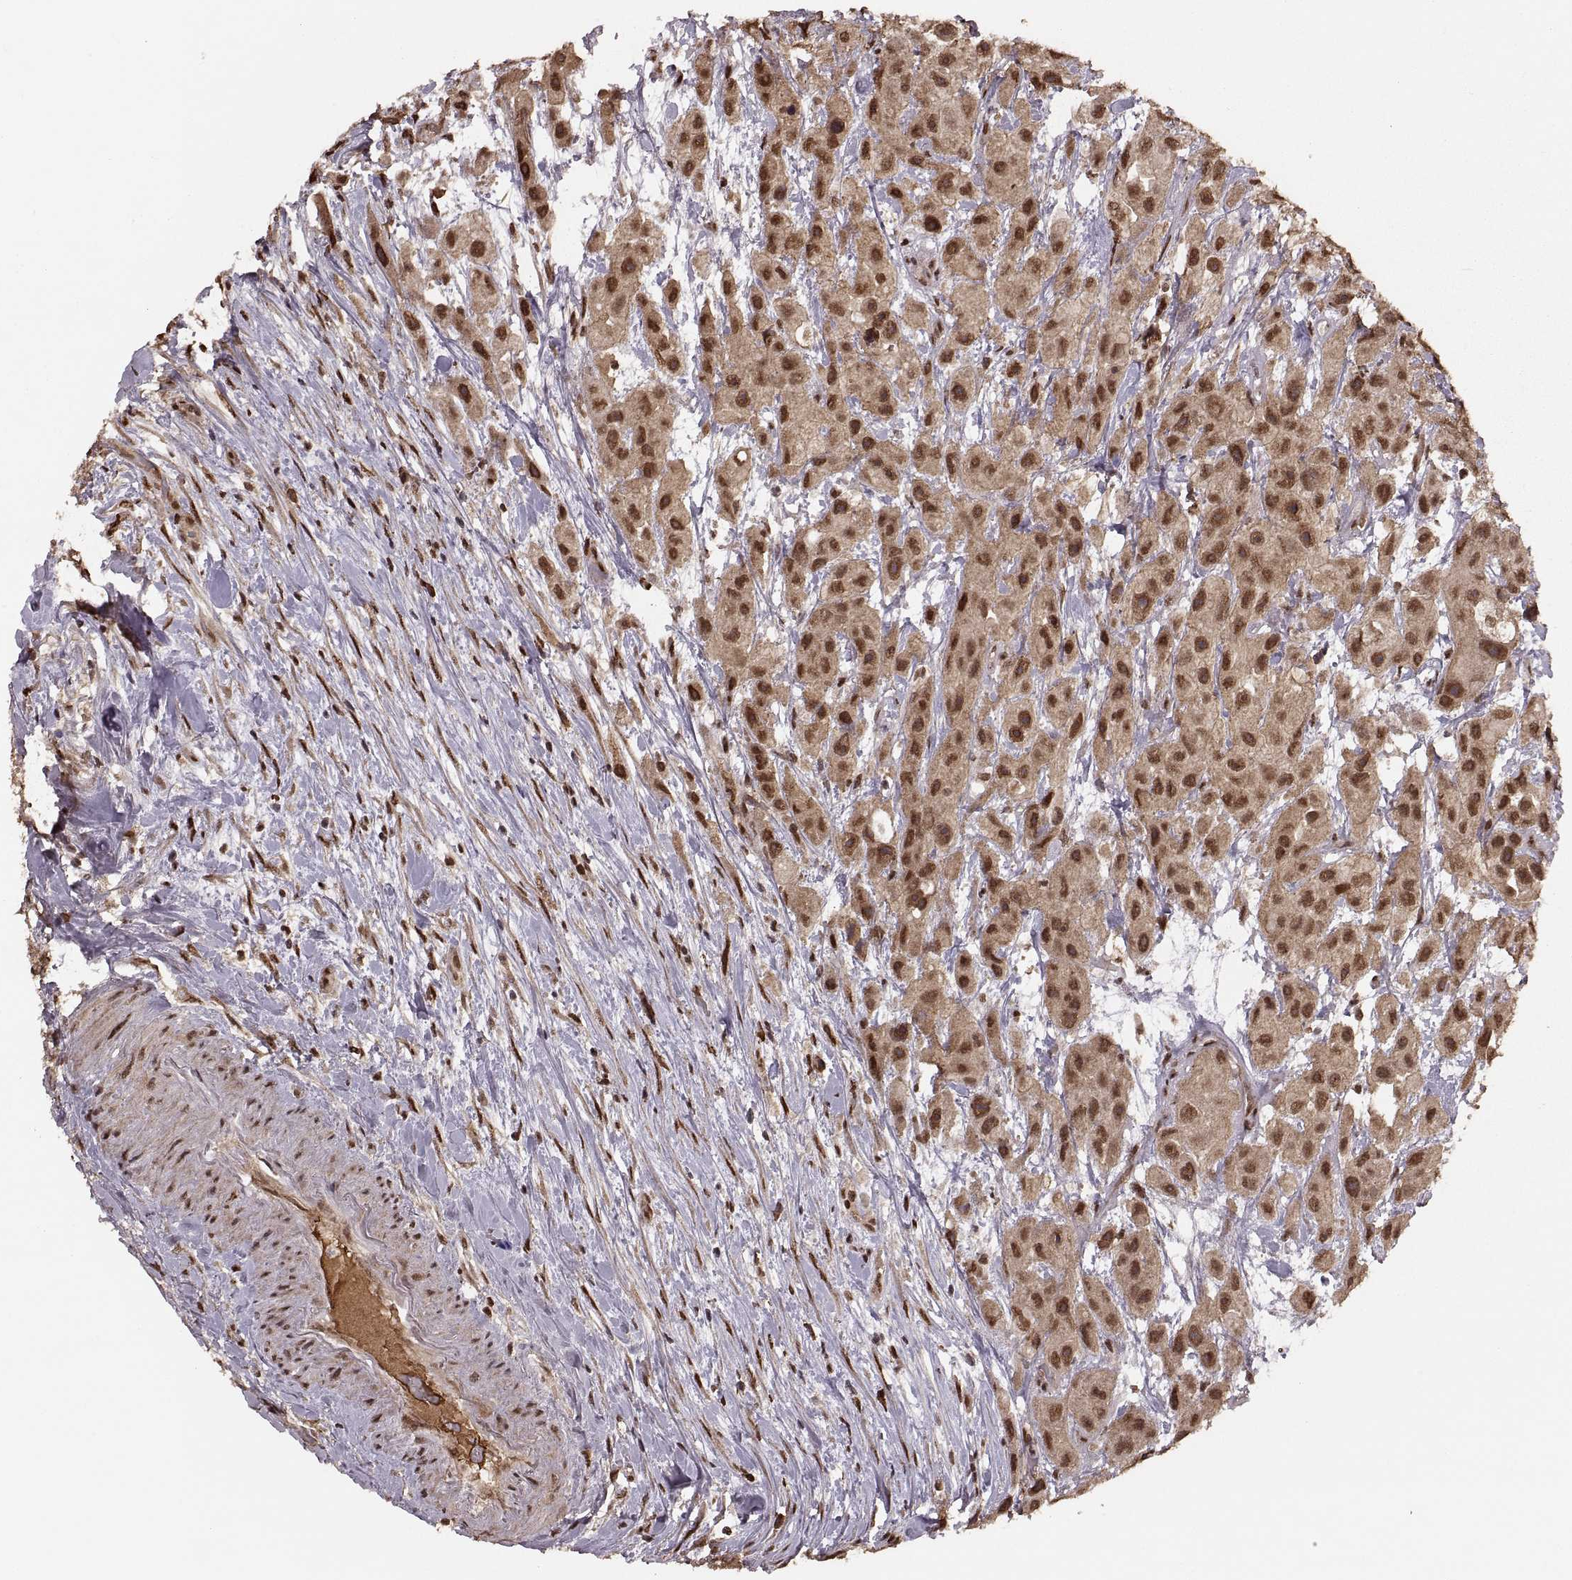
{"staining": {"intensity": "strong", "quantity": ">75%", "location": "cytoplasmic/membranous,nuclear"}, "tissue": "urothelial cancer", "cell_type": "Tumor cells", "image_type": "cancer", "snomed": [{"axis": "morphology", "description": "Urothelial carcinoma, High grade"}, {"axis": "topography", "description": "Urinary bladder"}], "caption": "Urothelial carcinoma (high-grade) stained for a protein exhibits strong cytoplasmic/membranous and nuclear positivity in tumor cells. (Stains: DAB in brown, nuclei in blue, Microscopy: brightfield microscopy at high magnification).", "gene": "RFT1", "patient": {"sex": "male", "age": 79}}